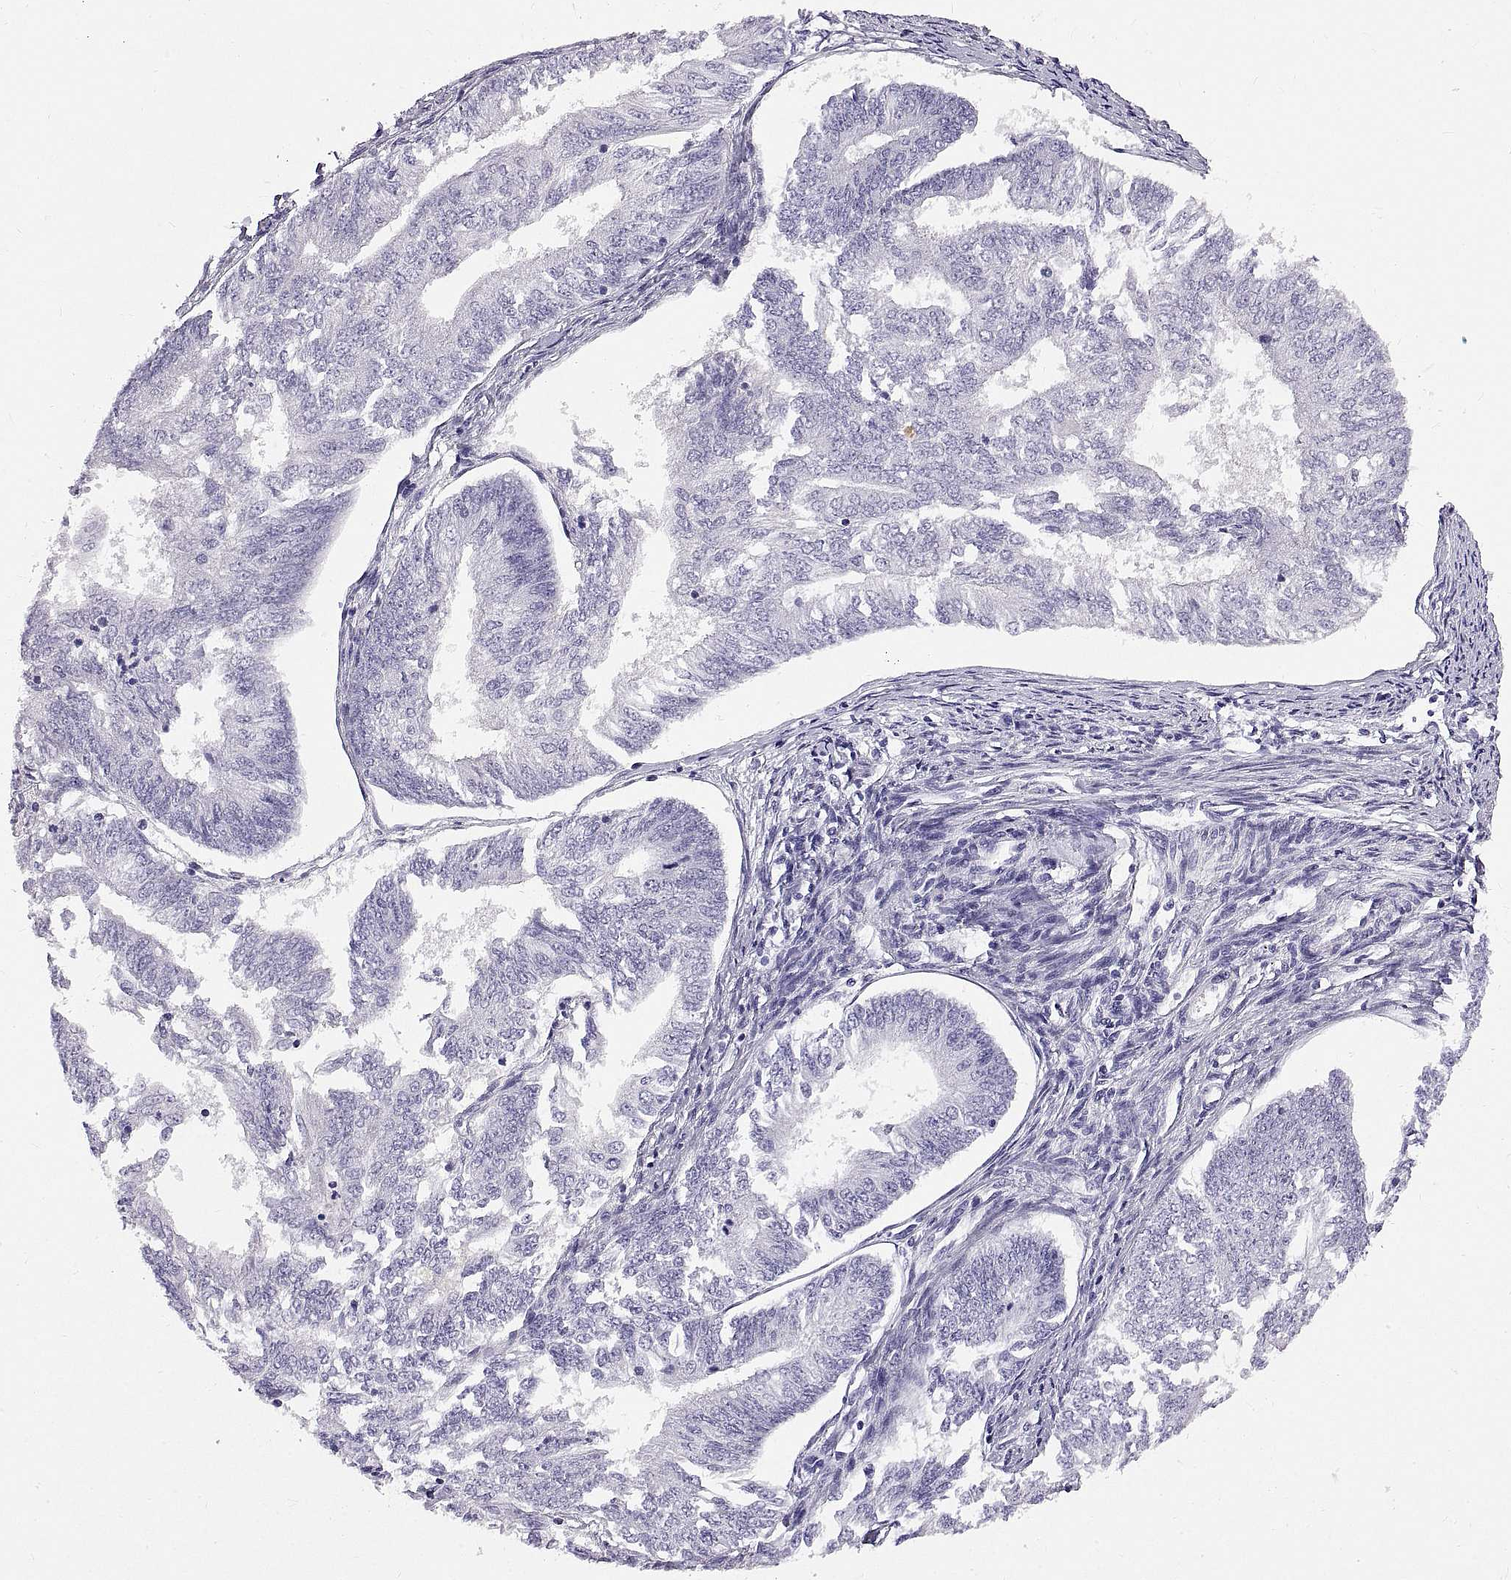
{"staining": {"intensity": "negative", "quantity": "none", "location": "none"}, "tissue": "endometrial cancer", "cell_type": "Tumor cells", "image_type": "cancer", "snomed": [{"axis": "morphology", "description": "Adenocarcinoma, NOS"}, {"axis": "topography", "description": "Endometrium"}], "caption": "DAB (3,3'-diaminobenzidine) immunohistochemical staining of endometrial cancer demonstrates no significant staining in tumor cells.", "gene": "WFDC8", "patient": {"sex": "female", "age": 58}}